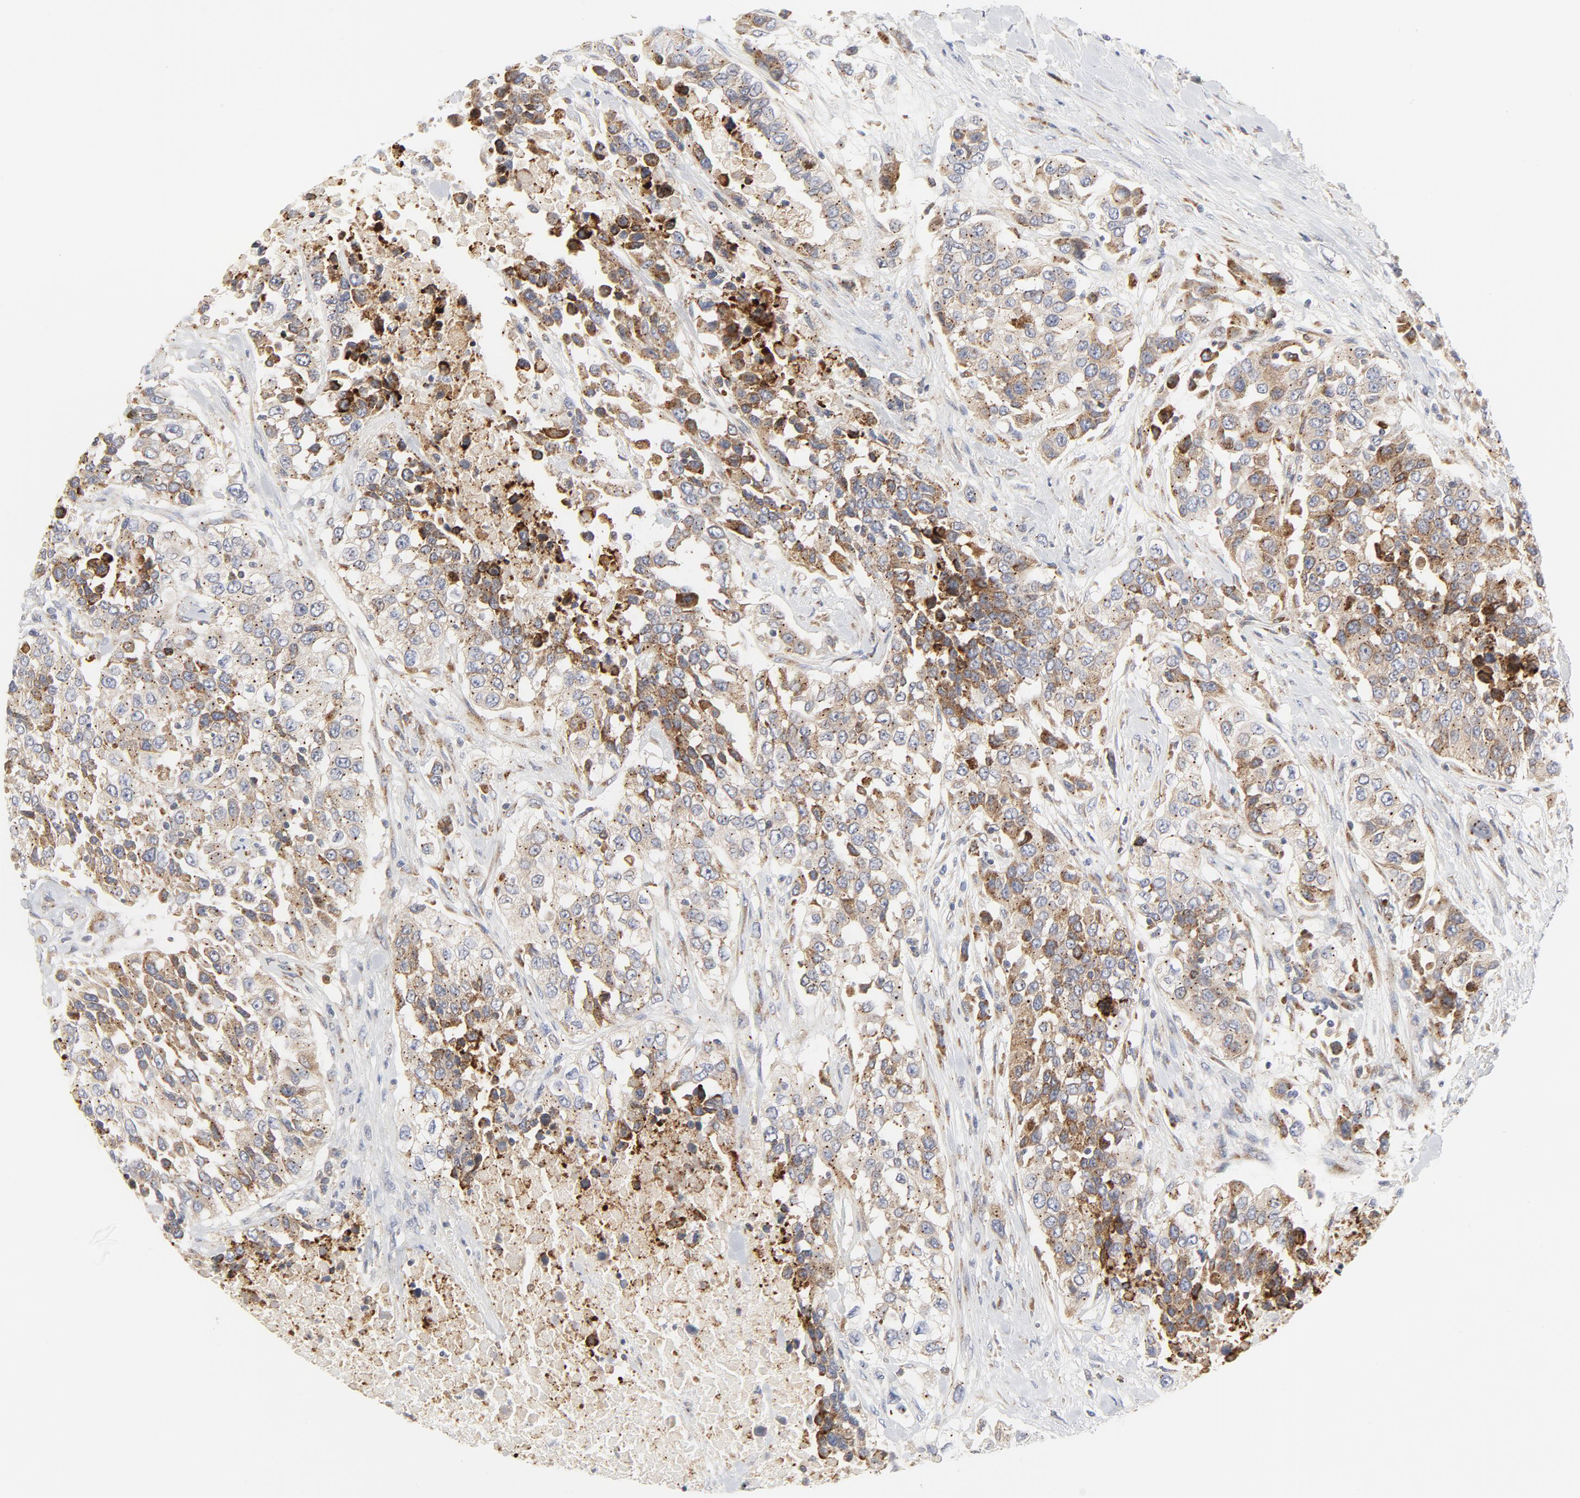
{"staining": {"intensity": "moderate", "quantity": "25%-75%", "location": "cytoplasmic/membranous"}, "tissue": "urothelial cancer", "cell_type": "Tumor cells", "image_type": "cancer", "snomed": [{"axis": "morphology", "description": "Urothelial carcinoma, High grade"}, {"axis": "topography", "description": "Urinary bladder"}], "caption": "Moderate cytoplasmic/membranous expression for a protein is identified in about 25%-75% of tumor cells of urothelial cancer using immunohistochemistry (IHC).", "gene": "LRP6", "patient": {"sex": "female", "age": 80}}